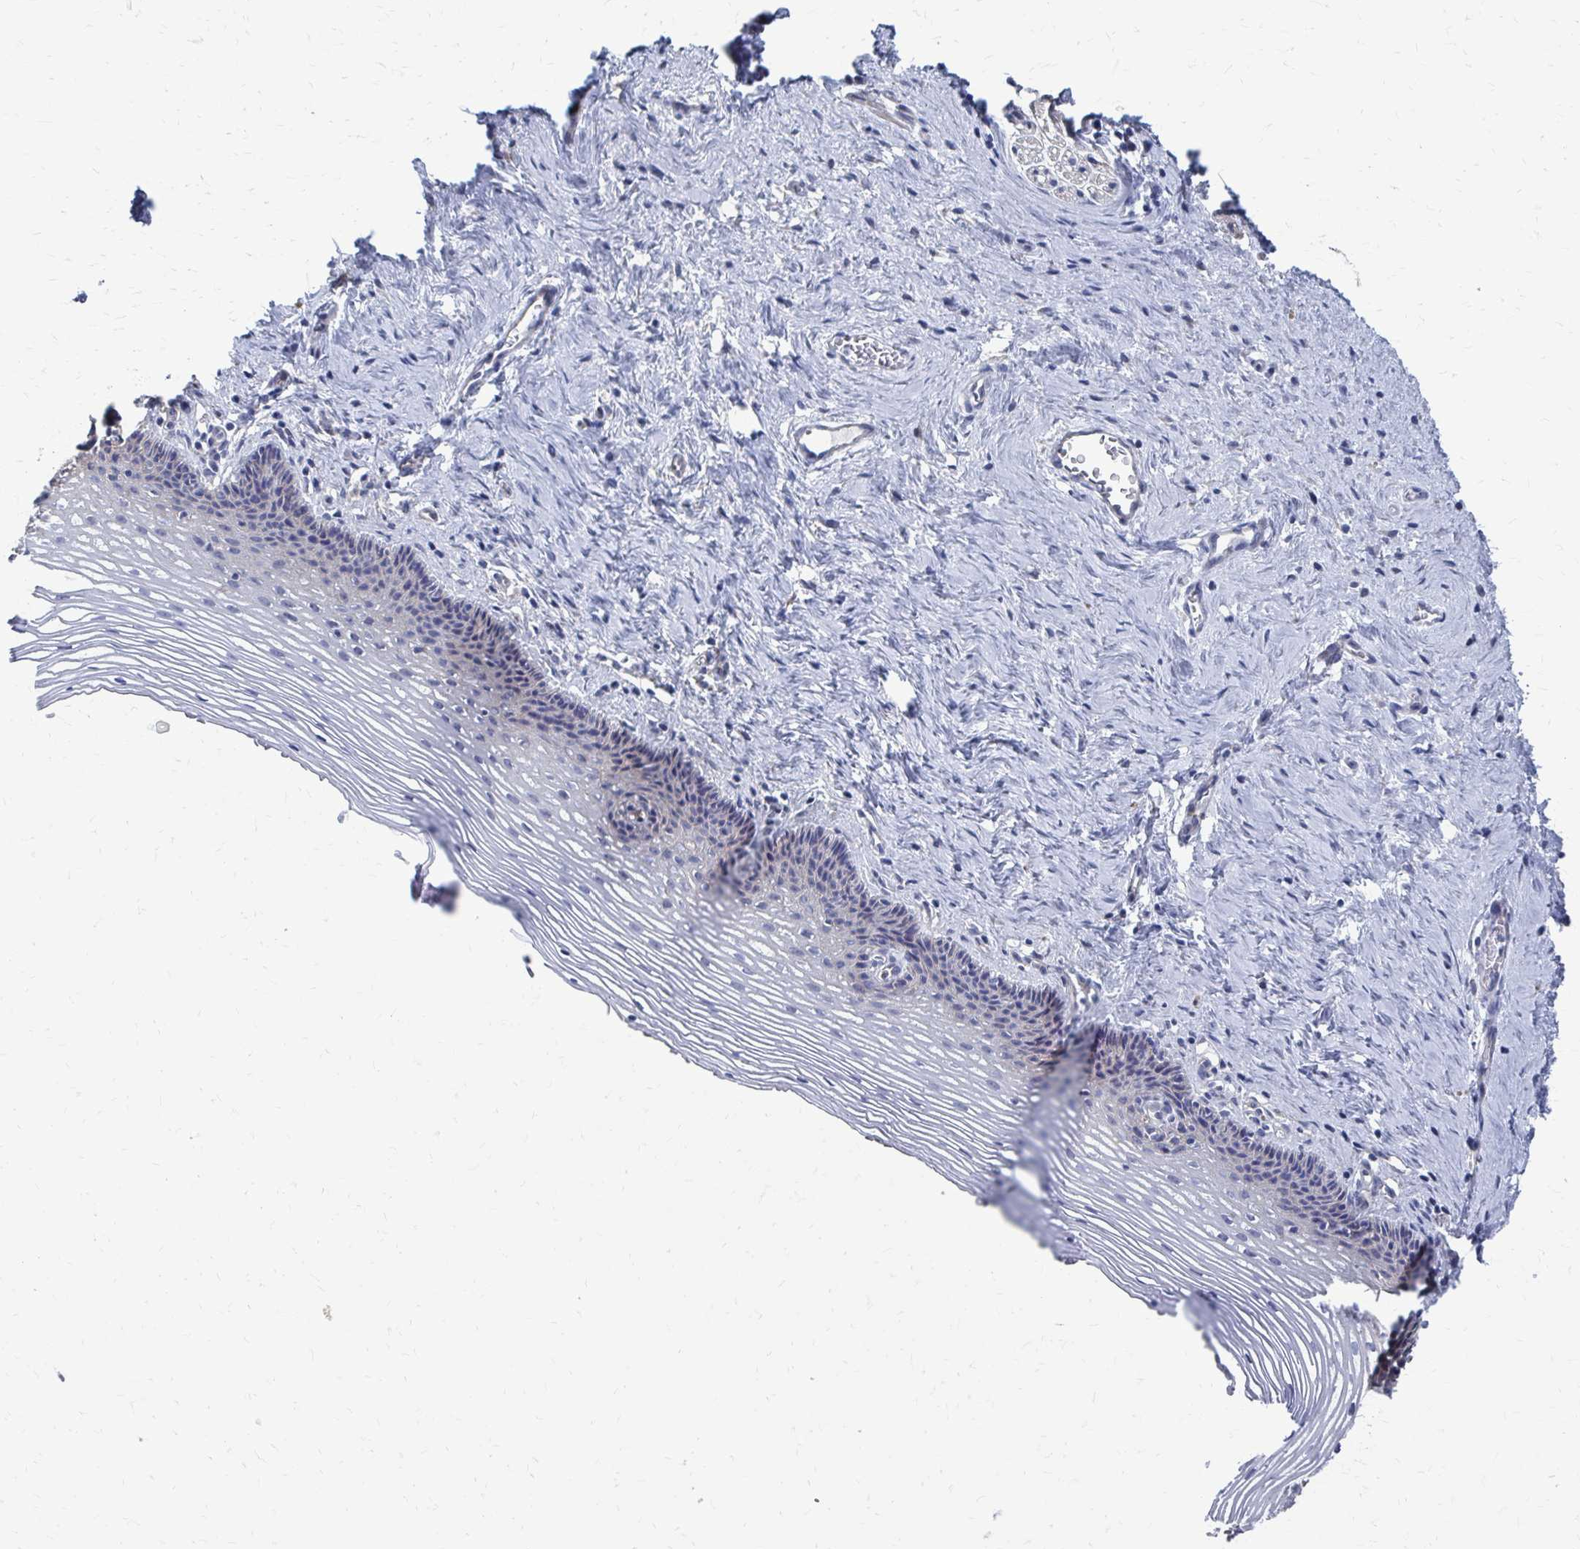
{"staining": {"intensity": "negative", "quantity": "none", "location": "none"}, "tissue": "vagina", "cell_type": "Squamous epithelial cells", "image_type": "normal", "snomed": [{"axis": "morphology", "description": "Normal tissue, NOS"}, {"axis": "topography", "description": "Vagina"}, {"axis": "topography", "description": "Cervix"}], "caption": "This is an immunohistochemistry micrograph of normal vagina. There is no positivity in squamous epithelial cells.", "gene": "PLEKHG7", "patient": {"sex": "female", "age": 37}}